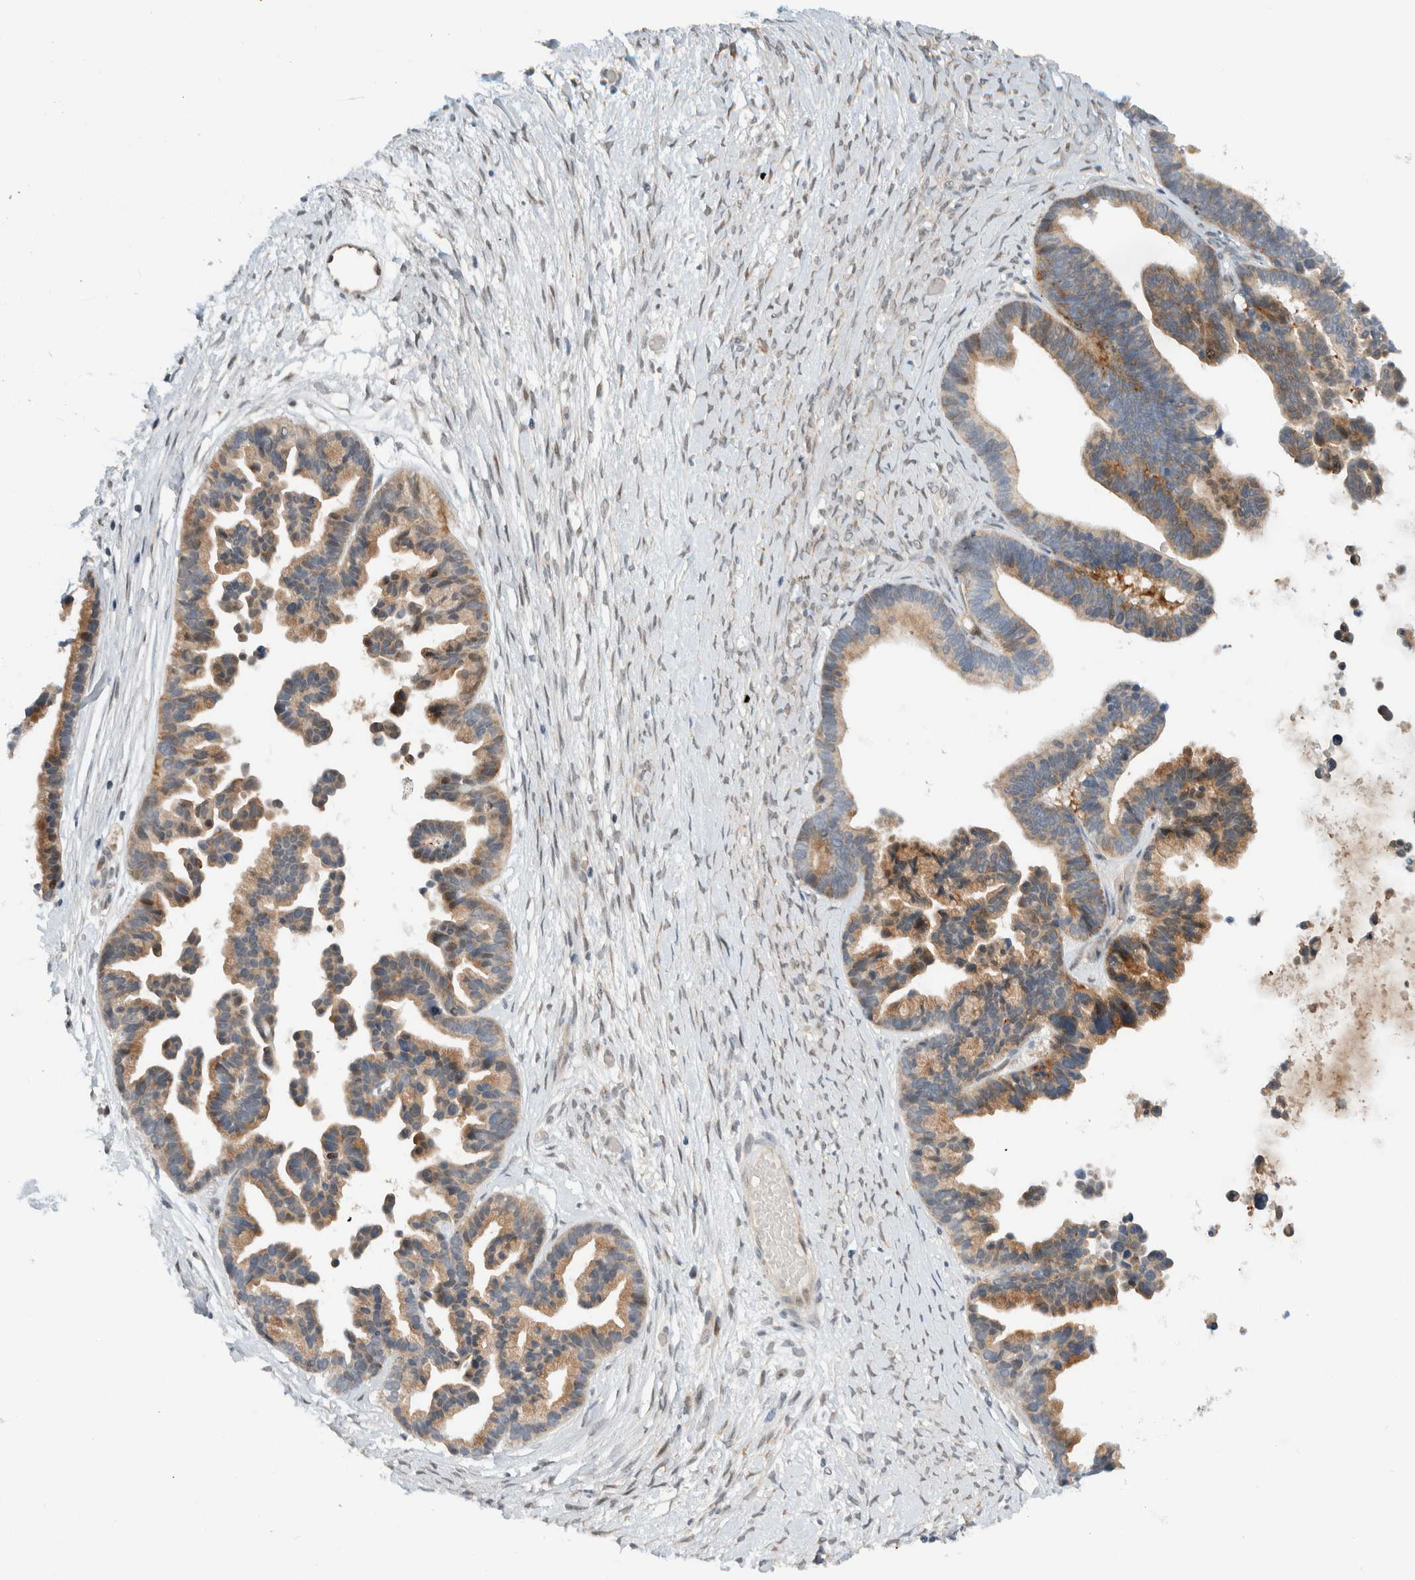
{"staining": {"intensity": "moderate", "quantity": ">75%", "location": "cytoplasmic/membranous"}, "tissue": "ovarian cancer", "cell_type": "Tumor cells", "image_type": "cancer", "snomed": [{"axis": "morphology", "description": "Cystadenocarcinoma, serous, NOS"}, {"axis": "topography", "description": "Ovary"}], "caption": "Protein expression analysis of ovarian cancer displays moderate cytoplasmic/membranous expression in about >75% of tumor cells. (brown staining indicates protein expression, while blue staining denotes nuclei).", "gene": "NCR3LG1", "patient": {"sex": "female", "age": 56}}